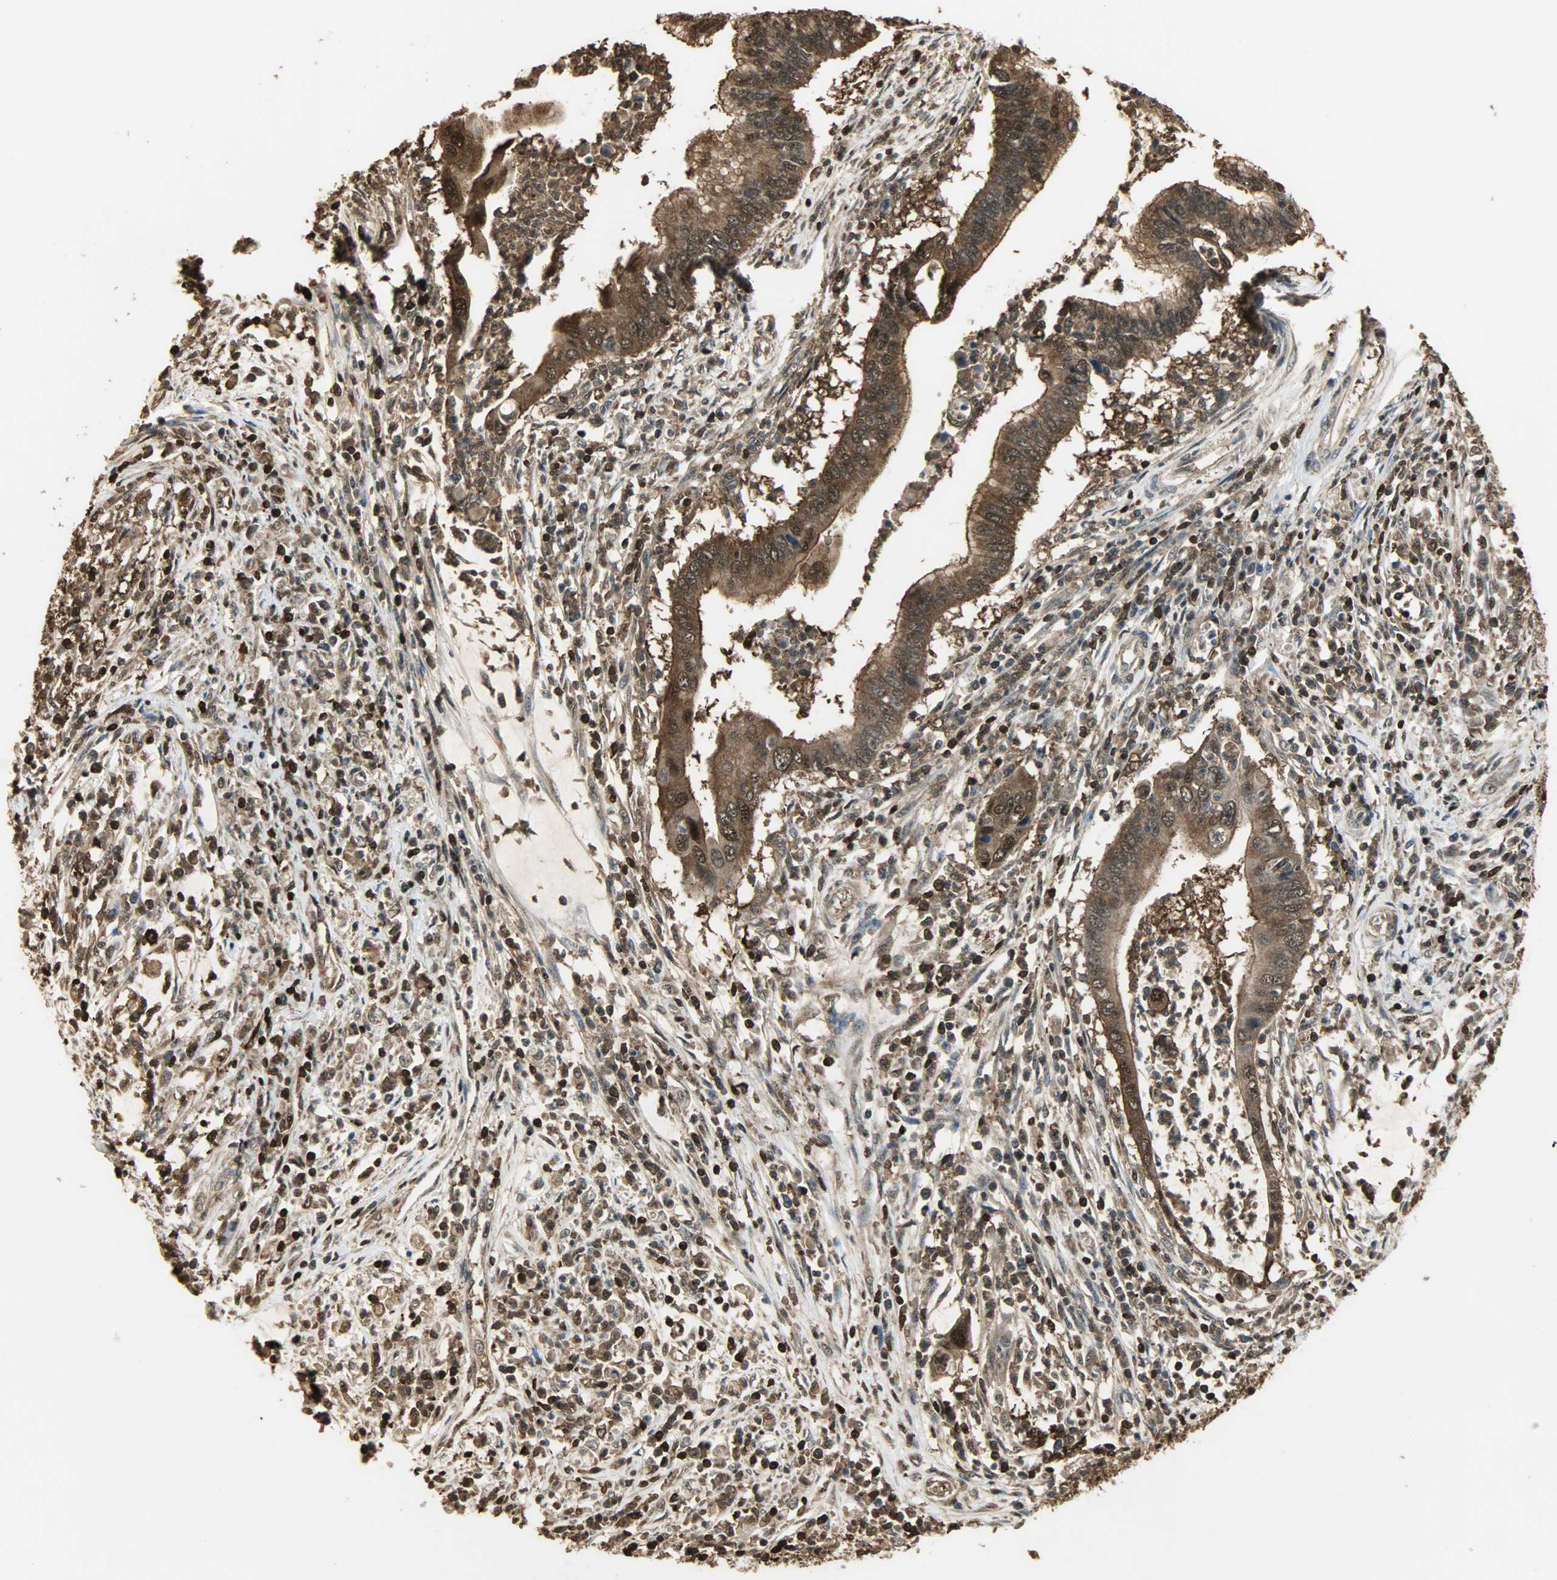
{"staining": {"intensity": "strong", "quantity": ">75%", "location": "cytoplasmic/membranous,nuclear"}, "tissue": "cervical cancer", "cell_type": "Tumor cells", "image_type": "cancer", "snomed": [{"axis": "morphology", "description": "Adenocarcinoma, NOS"}, {"axis": "topography", "description": "Cervix"}], "caption": "The immunohistochemical stain highlights strong cytoplasmic/membranous and nuclear expression in tumor cells of cervical adenocarcinoma tissue.", "gene": "YWHAZ", "patient": {"sex": "female", "age": 36}}